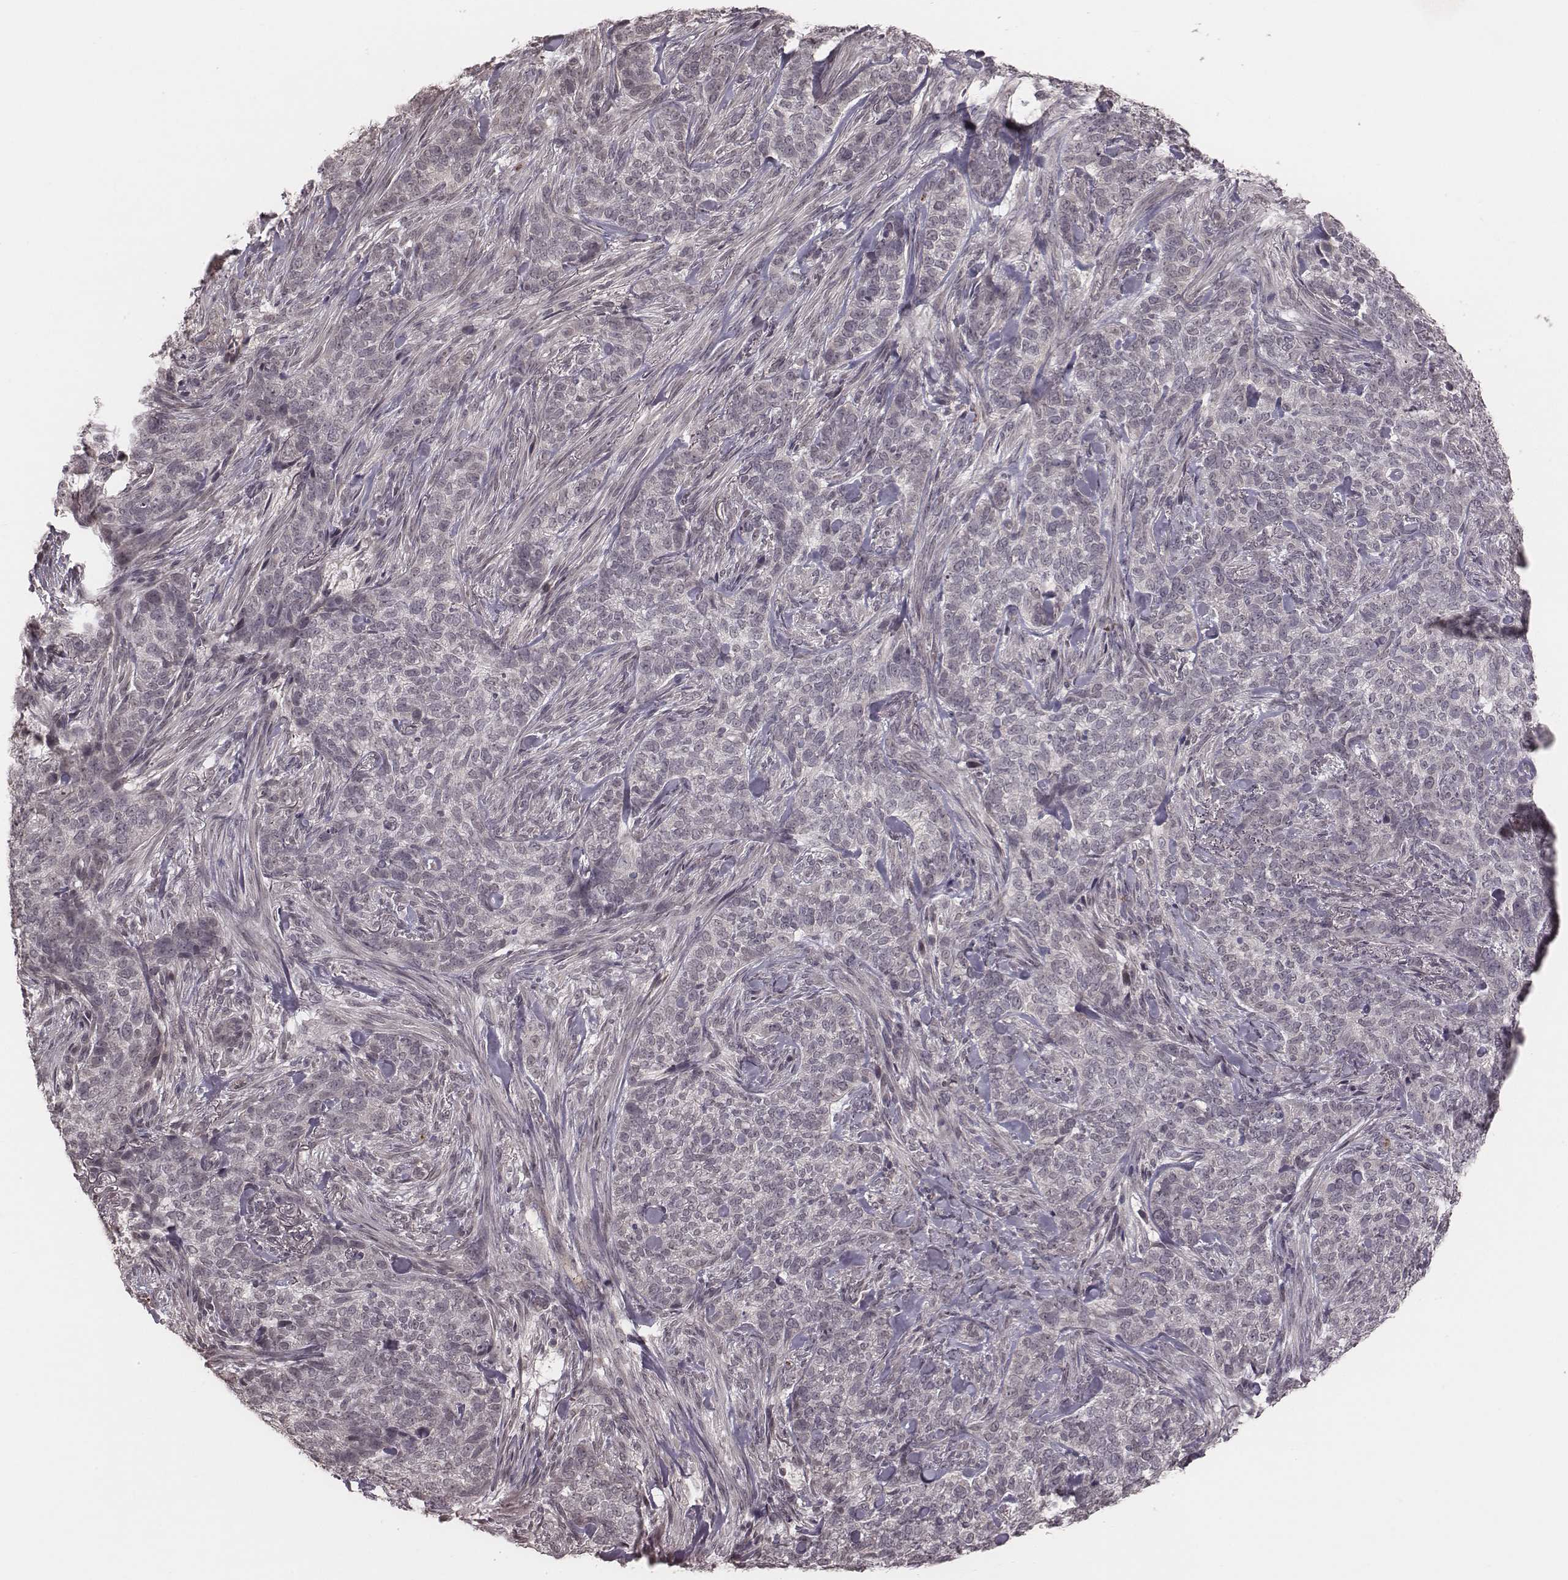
{"staining": {"intensity": "negative", "quantity": "none", "location": "none"}, "tissue": "skin cancer", "cell_type": "Tumor cells", "image_type": "cancer", "snomed": [{"axis": "morphology", "description": "Basal cell carcinoma"}, {"axis": "topography", "description": "Skin"}], "caption": "Basal cell carcinoma (skin) was stained to show a protein in brown. There is no significant staining in tumor cells. The staining is performed using DAB brown chromogen with nuclei counter-stained in using hematoxylin.", "gene": "IL5", "patient": {"sex": "female", "age": 69}}